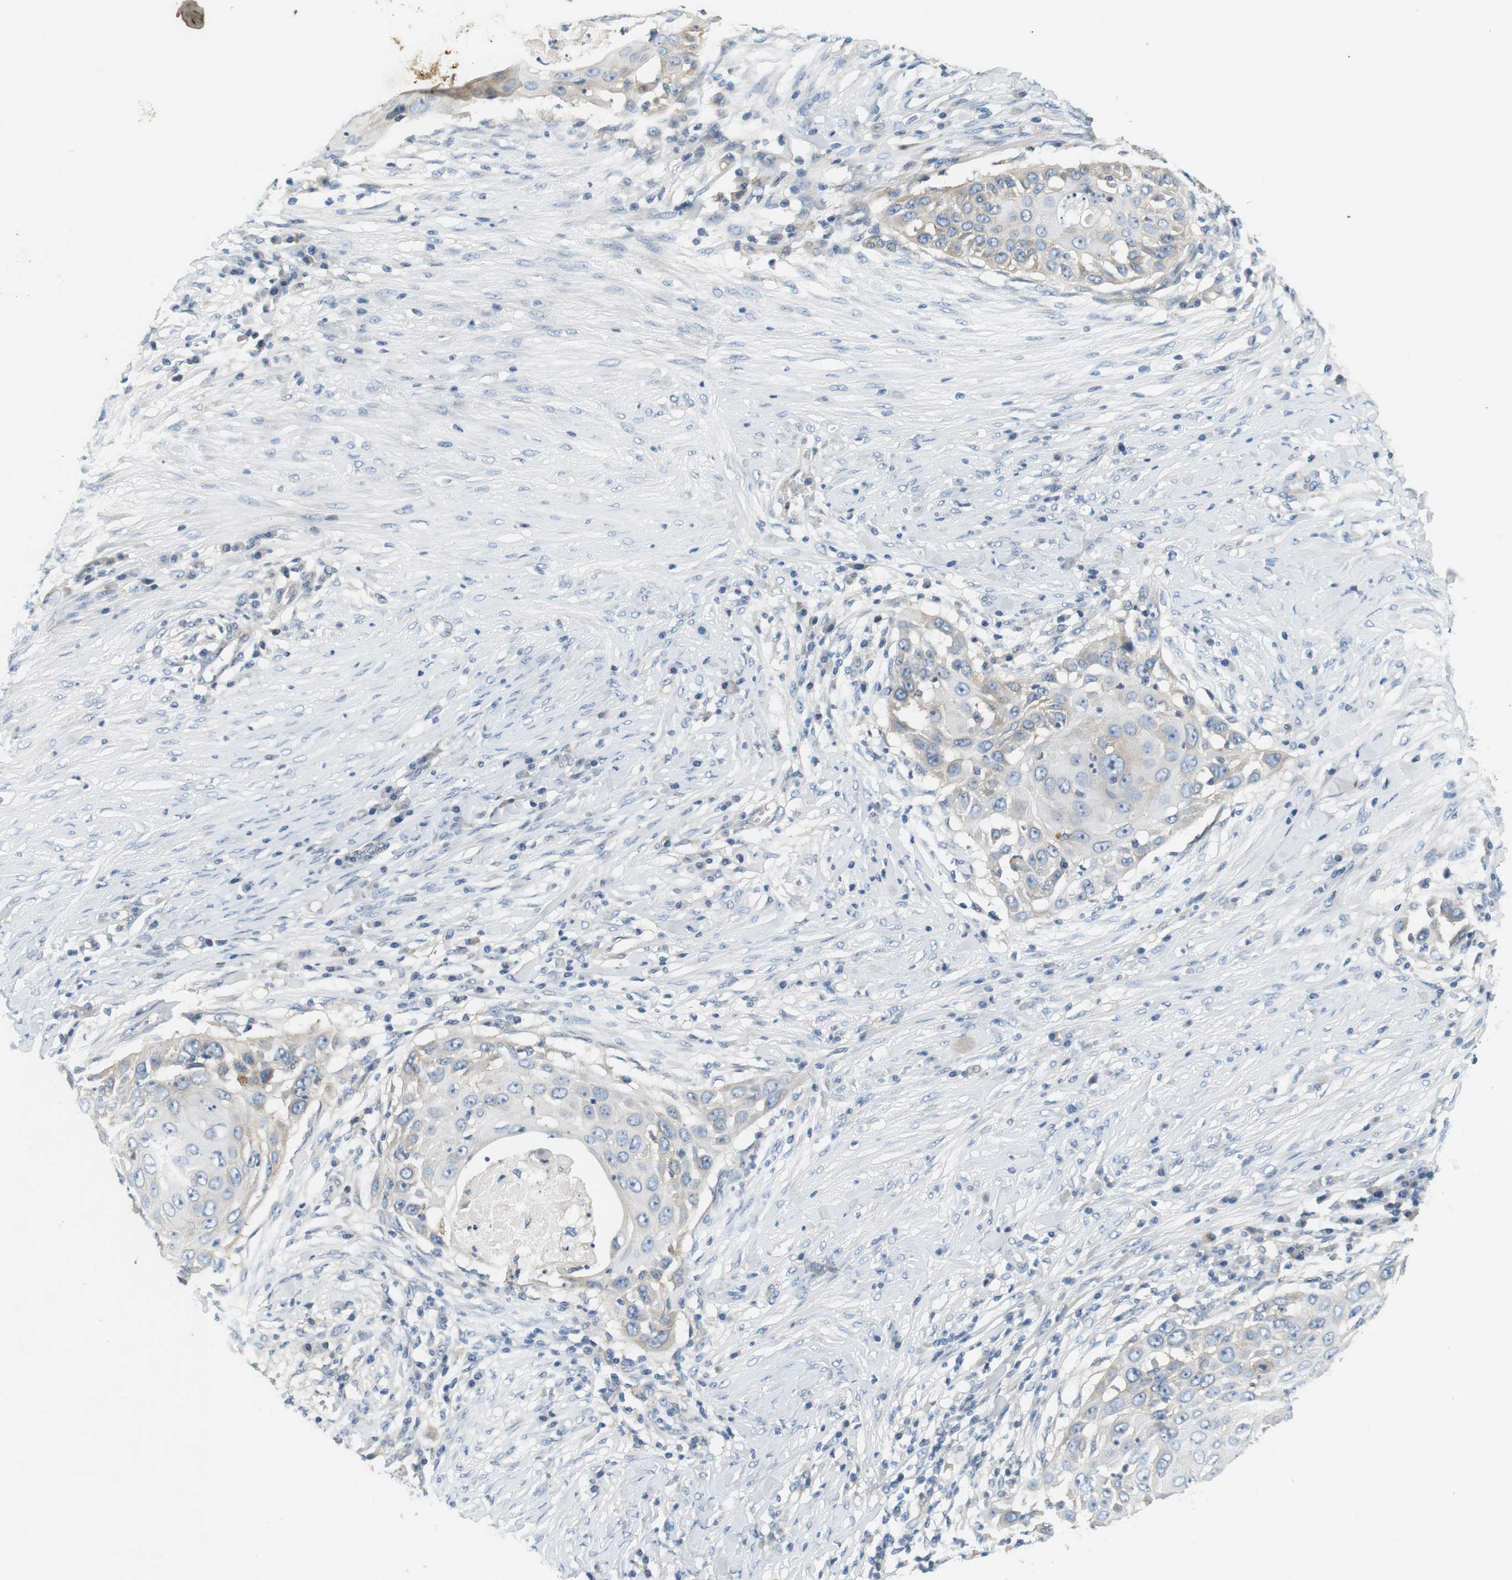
{"staining": {"intensity": "negative", "quantity": "none", "location": "none"}, "tissue": "skin cancer", "cell_type": "Tumor cells", "image_type": "cancer", "snomed": [{"axis": "morphology", "description": "Squamous cell carcinoma, NOS"}, {"axis": "topography", "description": "Skin"}], "caption": "The image shows no staining of tumor cells in squamous cell carcinoma (skin).", "gene": "SLC30A1", "patient": {"sex": "female", "age": 44}}